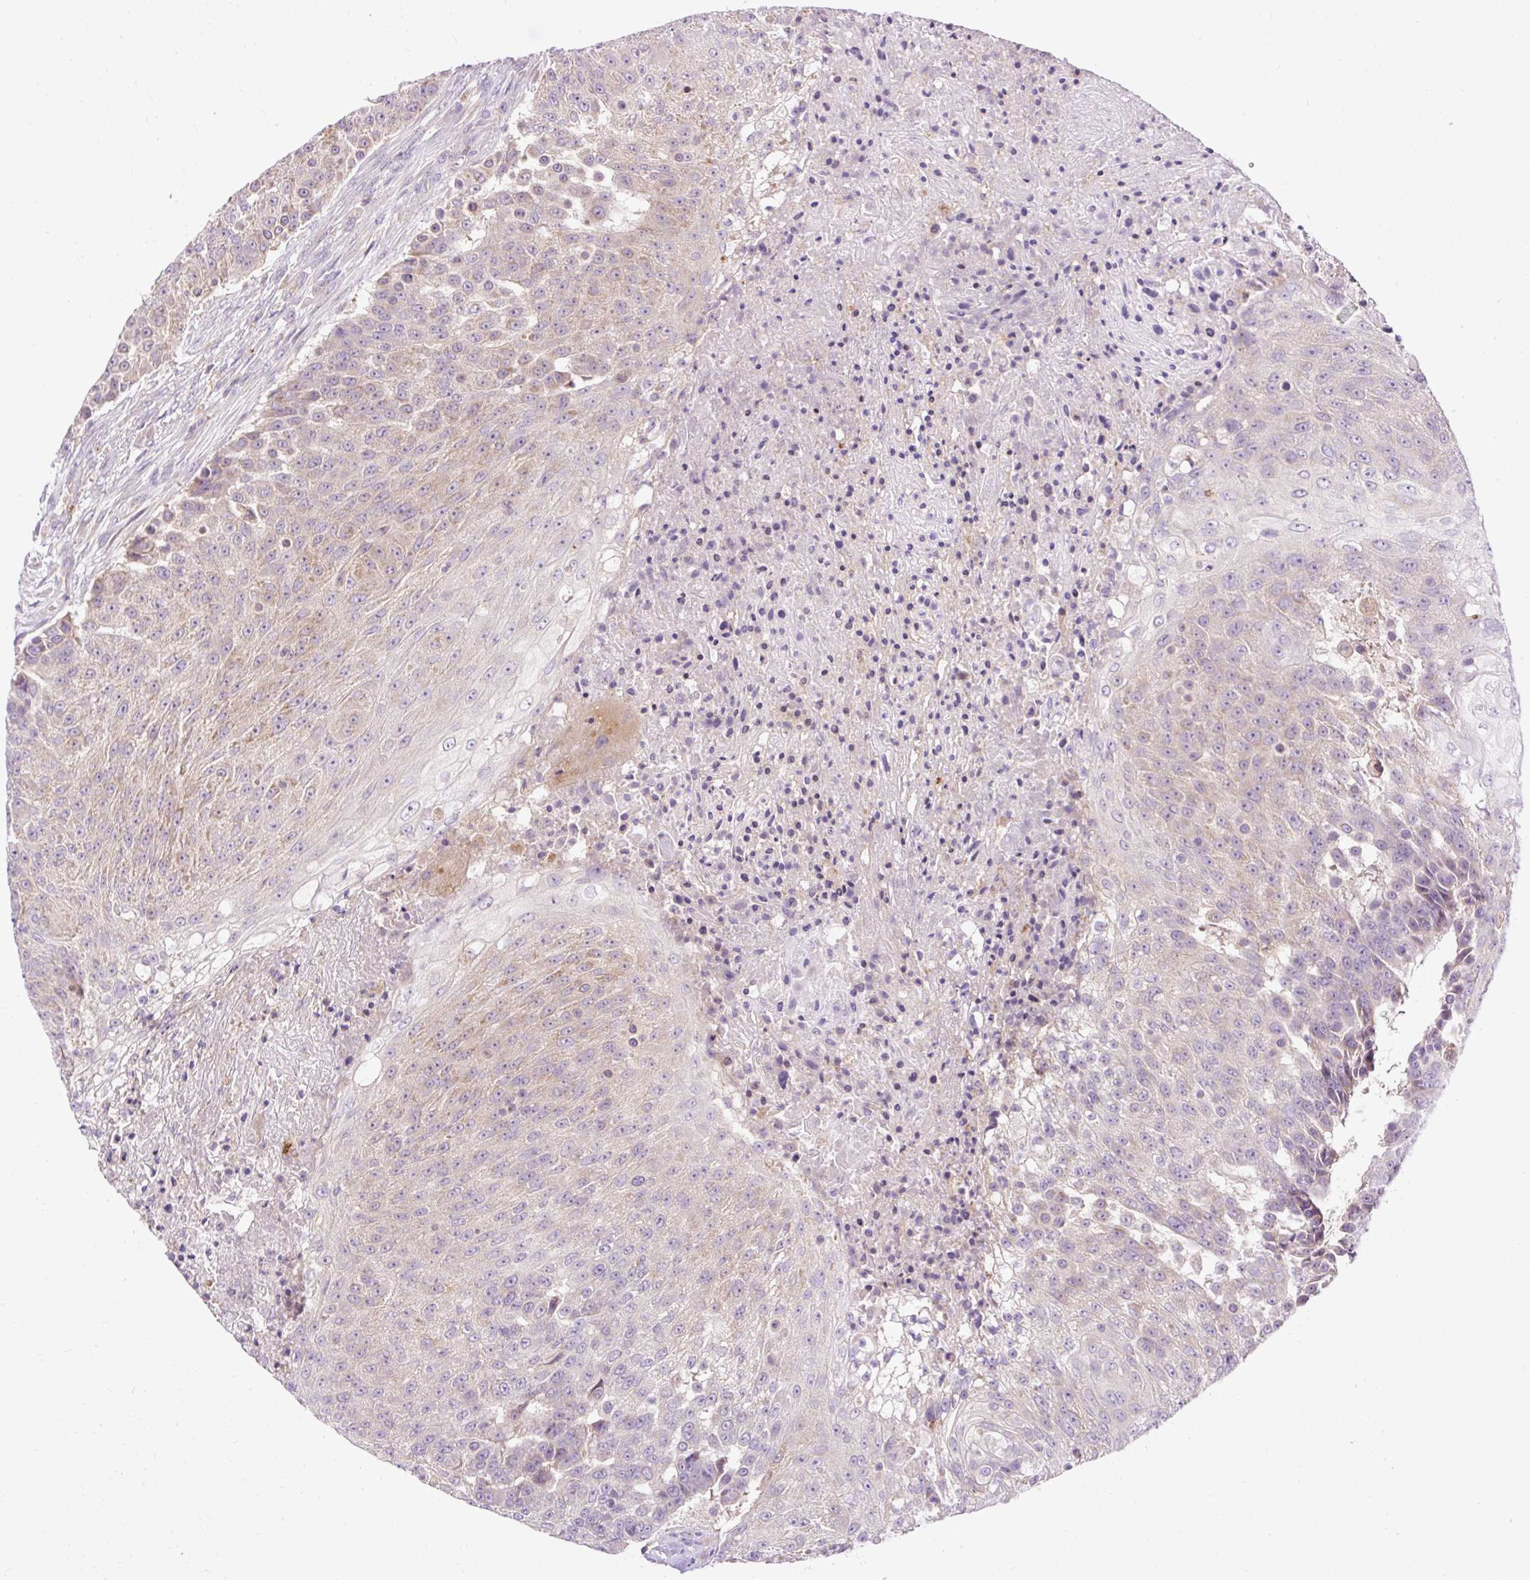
{"staining": {"intensity": "weak", "quantity": "<25%", "location": "cytoplasmic/membranous"}, "tissue": "urothelial cancer", "cell_type": "Tumor cells", "image_type": "cancer", "snomed": [{"axis": "morphology", "description": "Urothelial carcinoma, High grade"}, {"axis": "topography", "description": "Urinary bladder"}], "caption": "The histopathology image exhibits no staining of tumor cells in high-grade urothelial carcinoma.", "gene": "HEXB", "patient": {"sex": "female", "age": 63}}